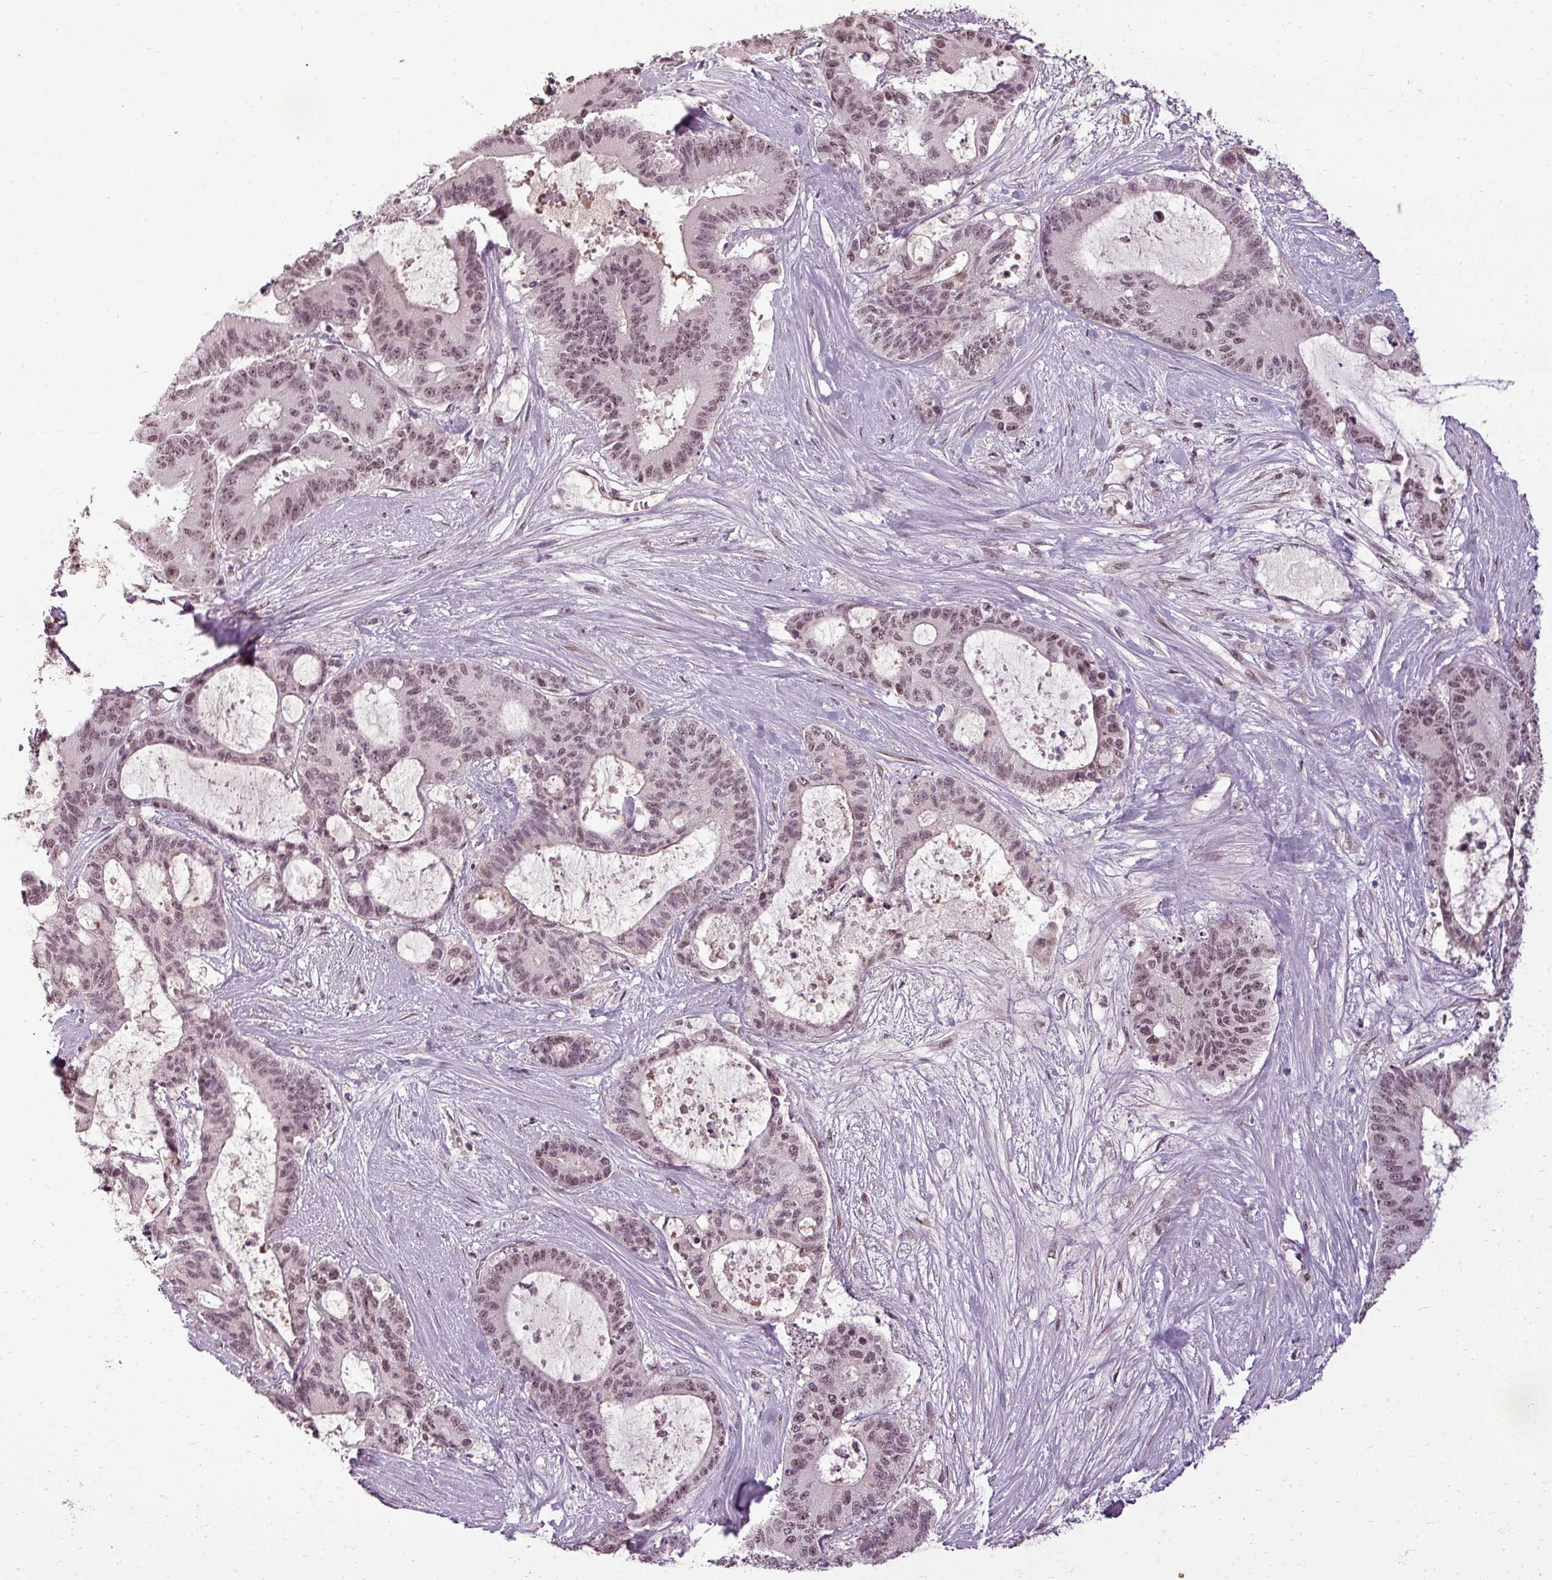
{"staining": {"intensity": "moderate", "quantity": ">75%", "location": "nuclear"}, "tissue": "liver cancer", "cell_type": "Tumor cells", "image_type": "cancer", "snomed": [{"axis": "morphology", "description": "Normal tissue, NOS"}, {"axis": "morphology", "description": "Cholangiocarcinoma"}, {"axis": "topography", "description": "Liver"}, {"axis": "topography", "description": "Peripheral nerve tissue"}], "caption": "DAB (3,3'-diaminobenzidine) immunohistochemical staining of liver cholangiocarcinoma exhibits moderate nuclear protein positivity in about >75% of tumor cells.", "gene": "BCAS3", "patient": {"sex": "female", "age": 73}}